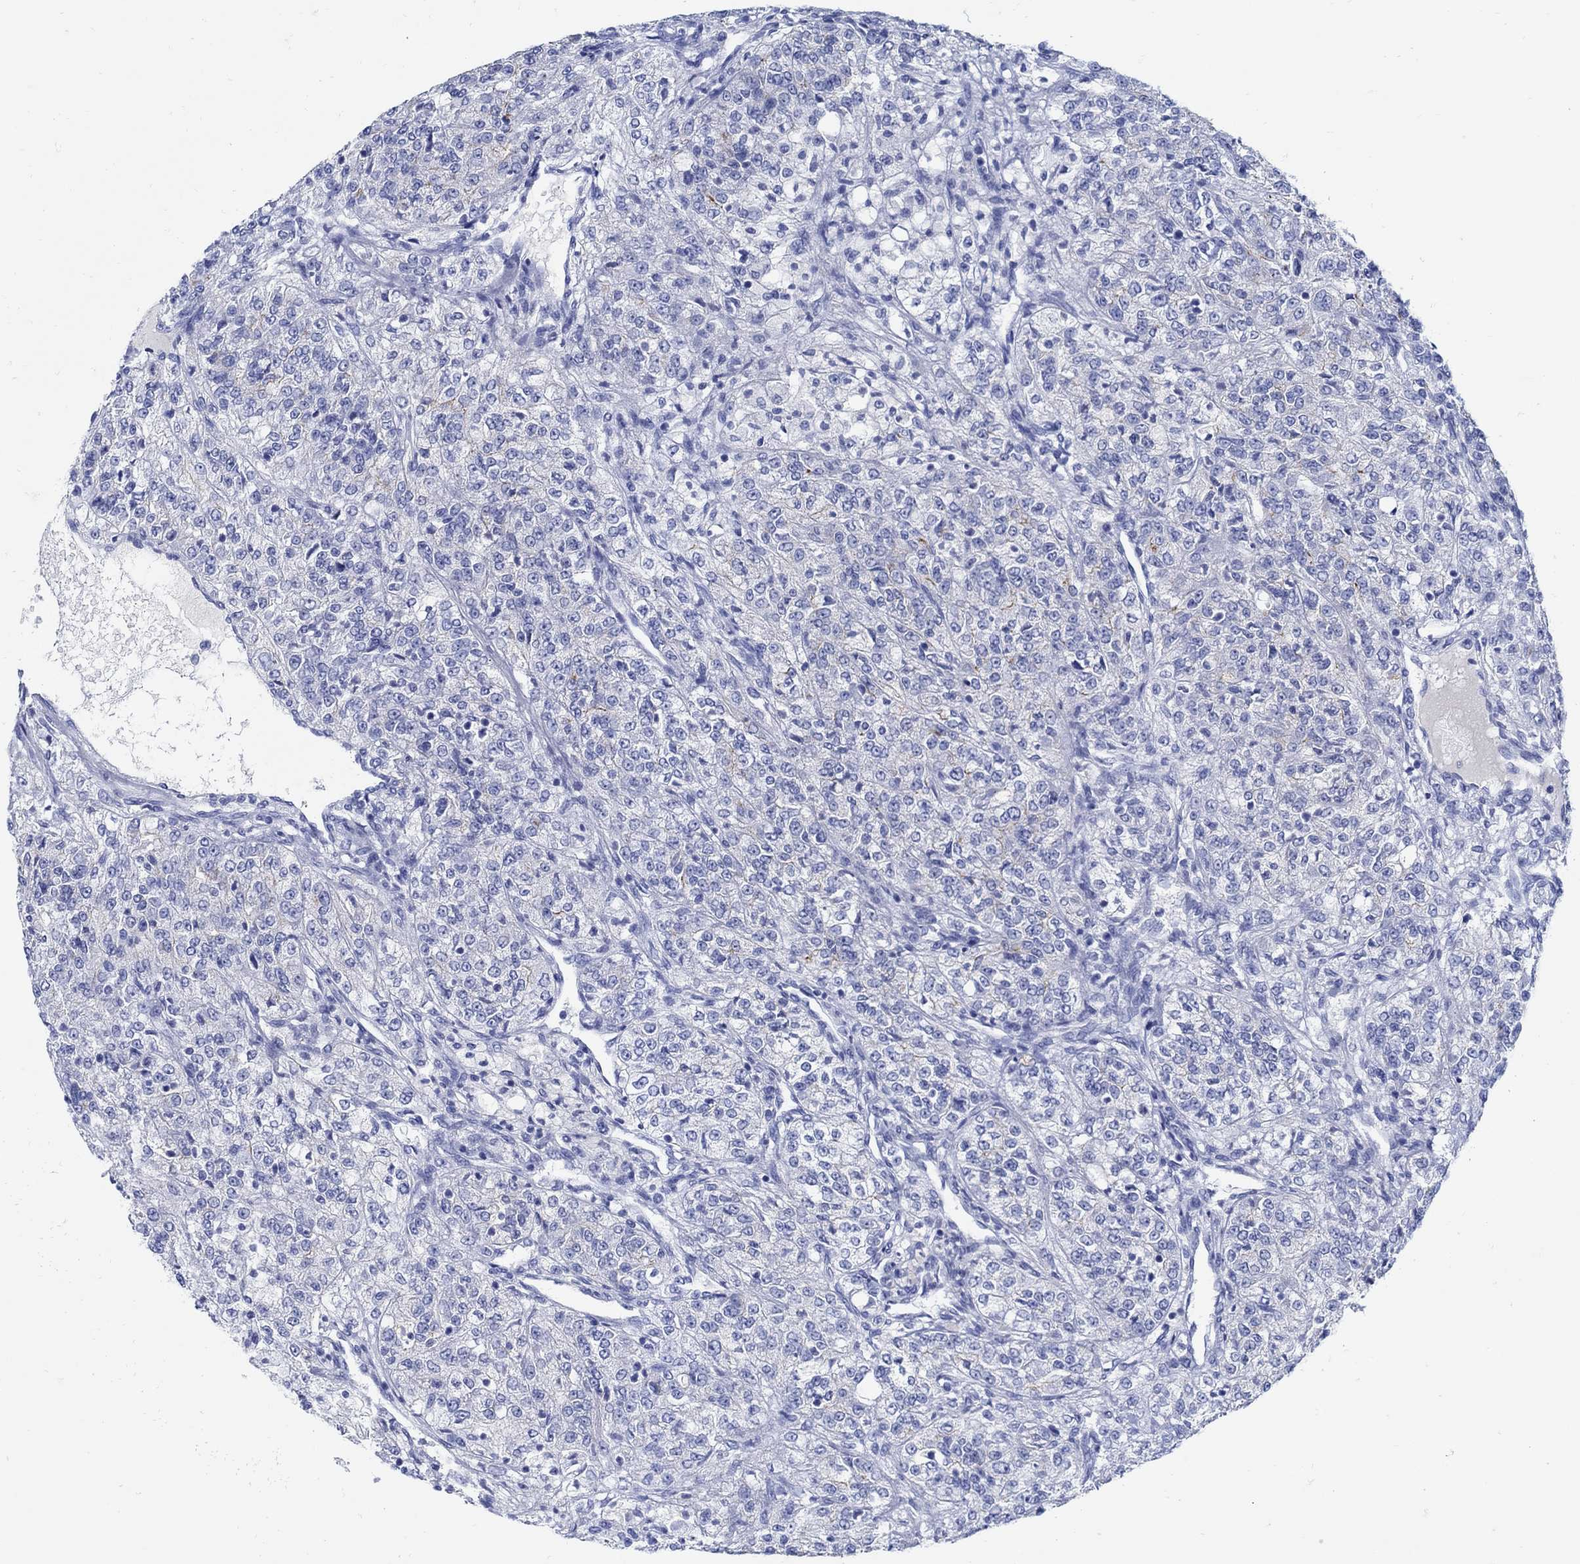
{"staining": {"intensity": "moderate", "quantity": "<25%", "location": "cytoplasmic/membranous"}, "tissue": "renal cancer", "cell_type": "Tumor cells", "image_type": "cancer", "snomed": [{"axis": "morphology", "description": "Adenocarcinoma, NOS"}, {"axis": "topography", "description": "Kidney"}], "caption": "DAB immunohistochemical staining of renal cancer exhibits moderate cytoplasmic/membranous protein positivity in approximately <25% of tumor cells.", "gene": "PAX9", "patient": {"sex": "female", "age": 63}}